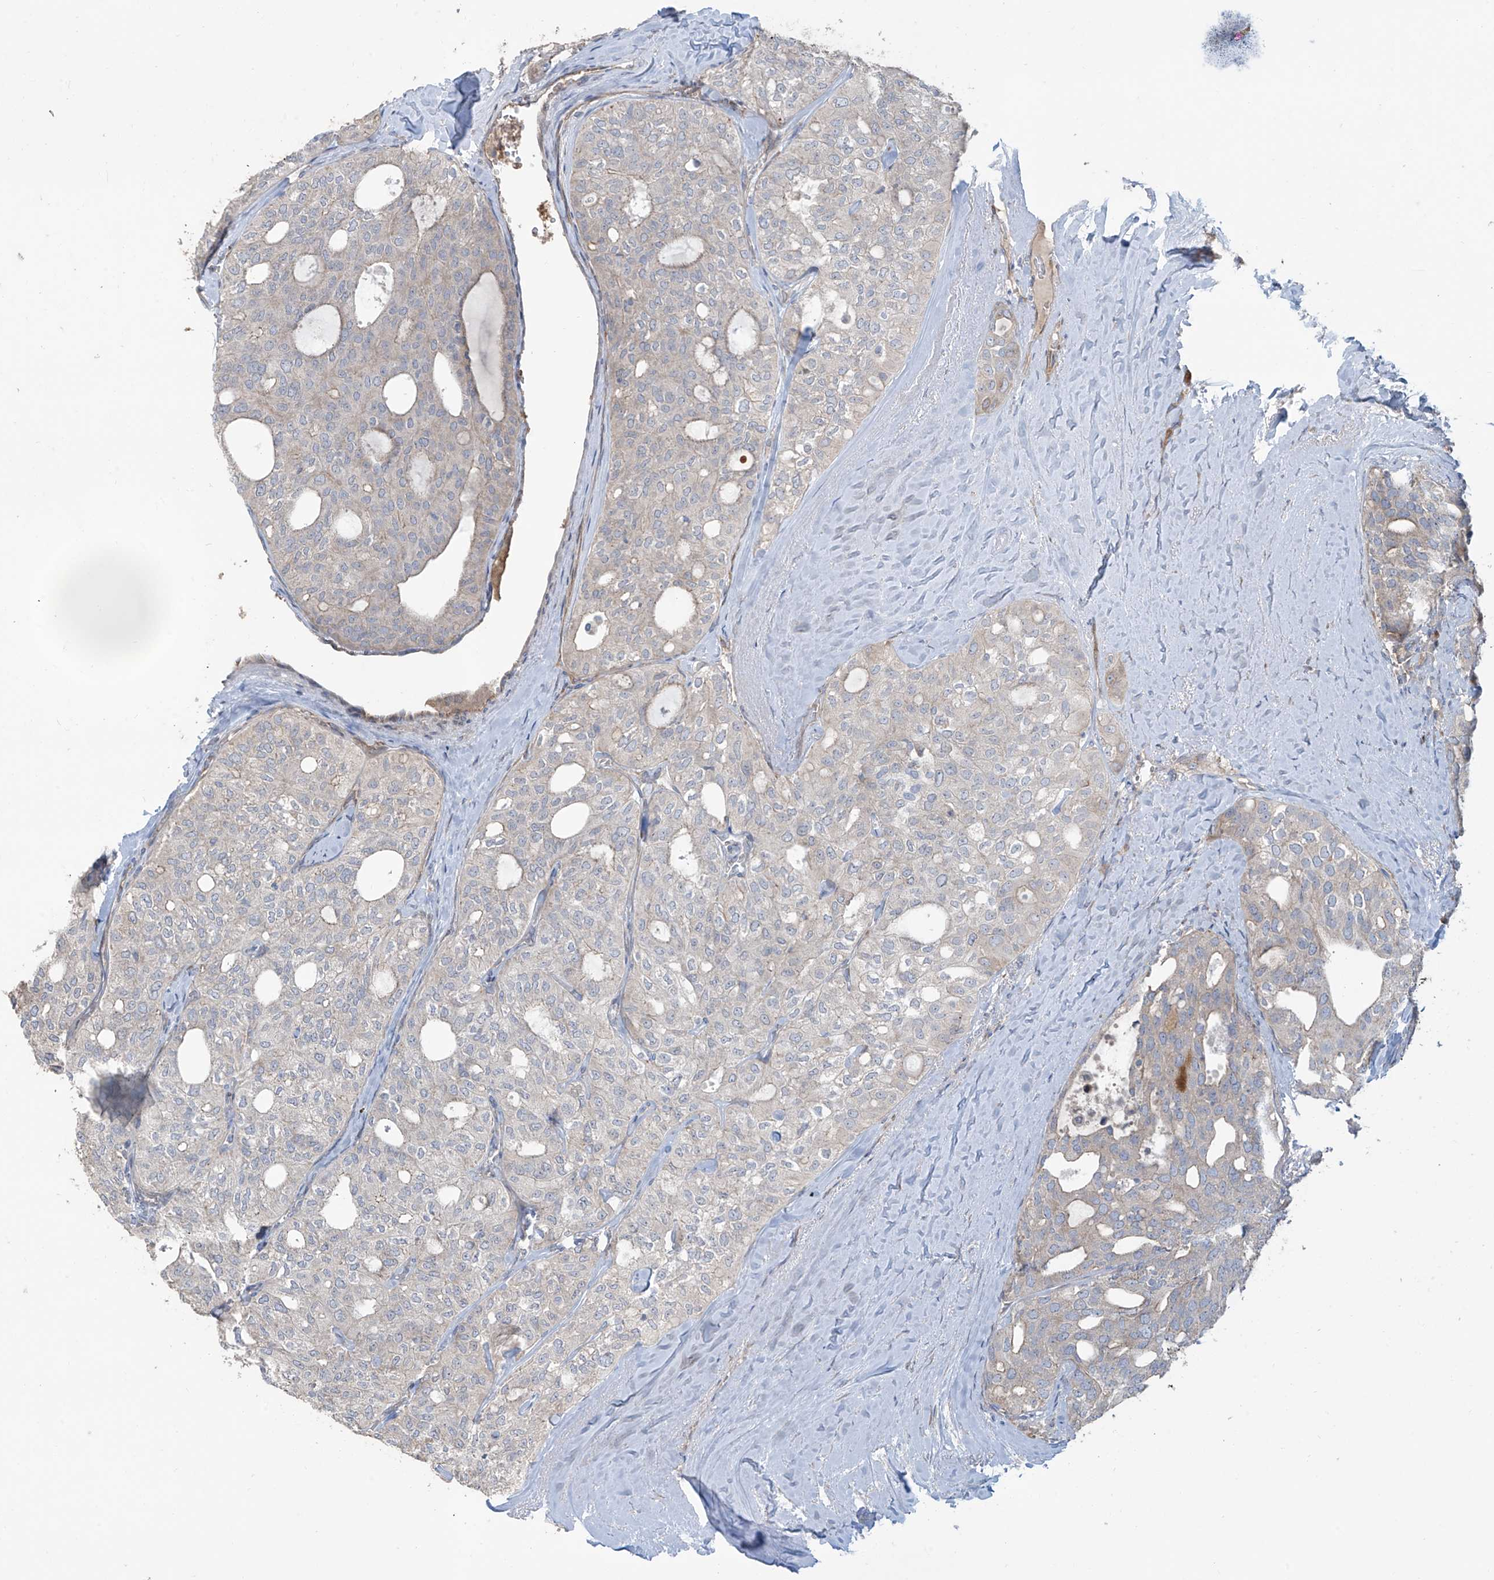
{"staining": {"intensity": "negative", "quantity": "none", "location": "none"}, "tissue": "thyroid cancer", "cell_type": "Tumor cells", "image_type": "cancer", "snomed": [{"axis": "morphology", "description": "Follicular adenoma carcinoma, NOS"}, {"axis": "topography", "description": "Thyroid gland"}], "caption": "High power microscopy photomicrograph of an immunohistochemistry (IHC) histopathology image of thyroid cancer, revealing no significant staining in tumor cells. Brightfield microscopy of IHC stained with DAB (brown) and hematoxylin (blue), captured at high magnification.", "gene": "ABTB1", "patient": {"sex": "male", "age": 75}}